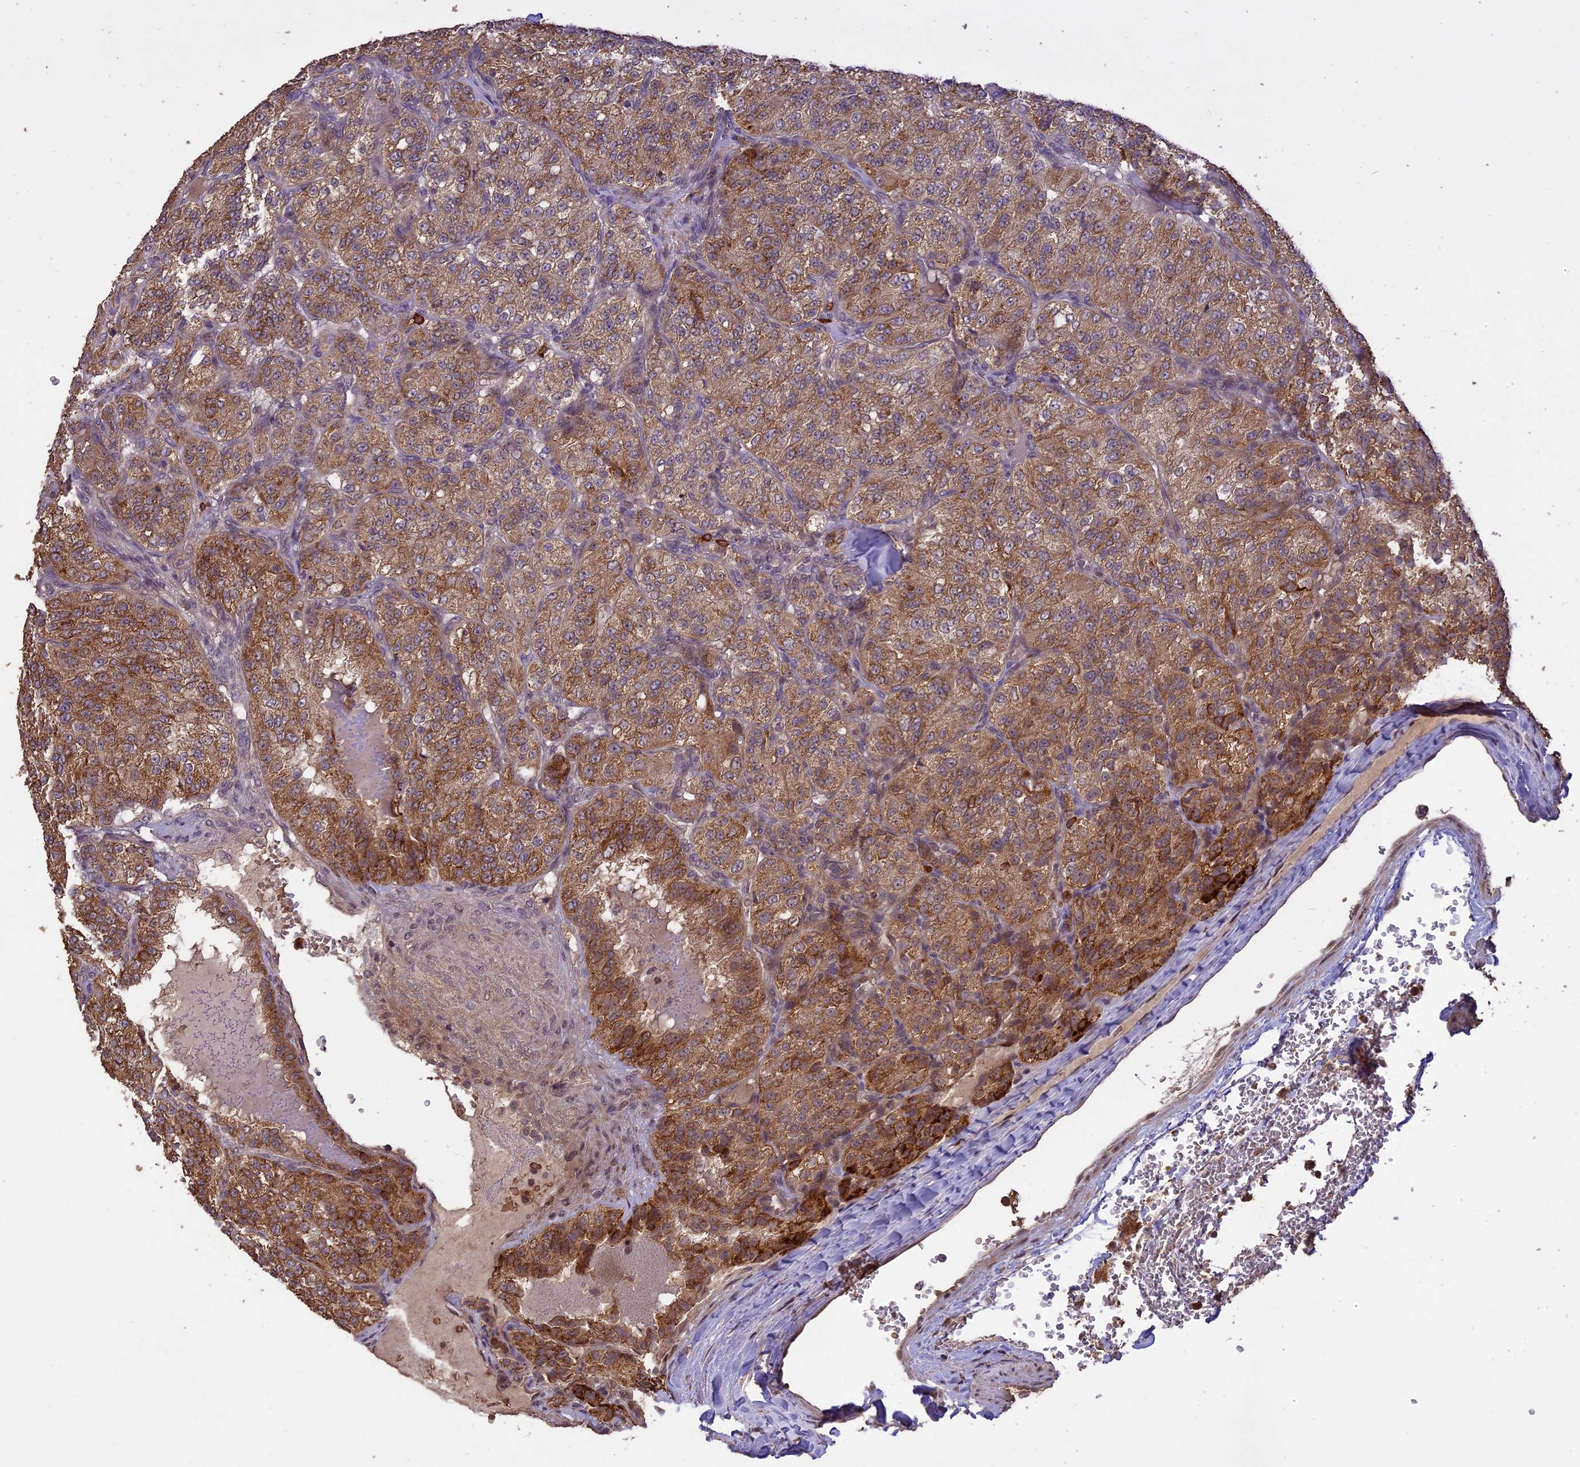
{"staining": {"intensity": "moderate", "quantity": "25%-75%", "location": "cytoplasmic/membranous"}, "tissue": "renal cancer", "cell_type": "Tumor cells", "image_type": "cancer", "snomed": [{"axis": "morphology", "description": "Adenocarcinoma, NOS"}, {"axis": "topography", "description": "Kidney"}], "caption": "A medium amount of moderate cytoplasmic/membranous staining is seen in approximately 25%-75% of tumor cells in adenocarcinoma (renal) tissue.", "gene": "TIGD7", "patient": {"sex": "female", "age": 63}}